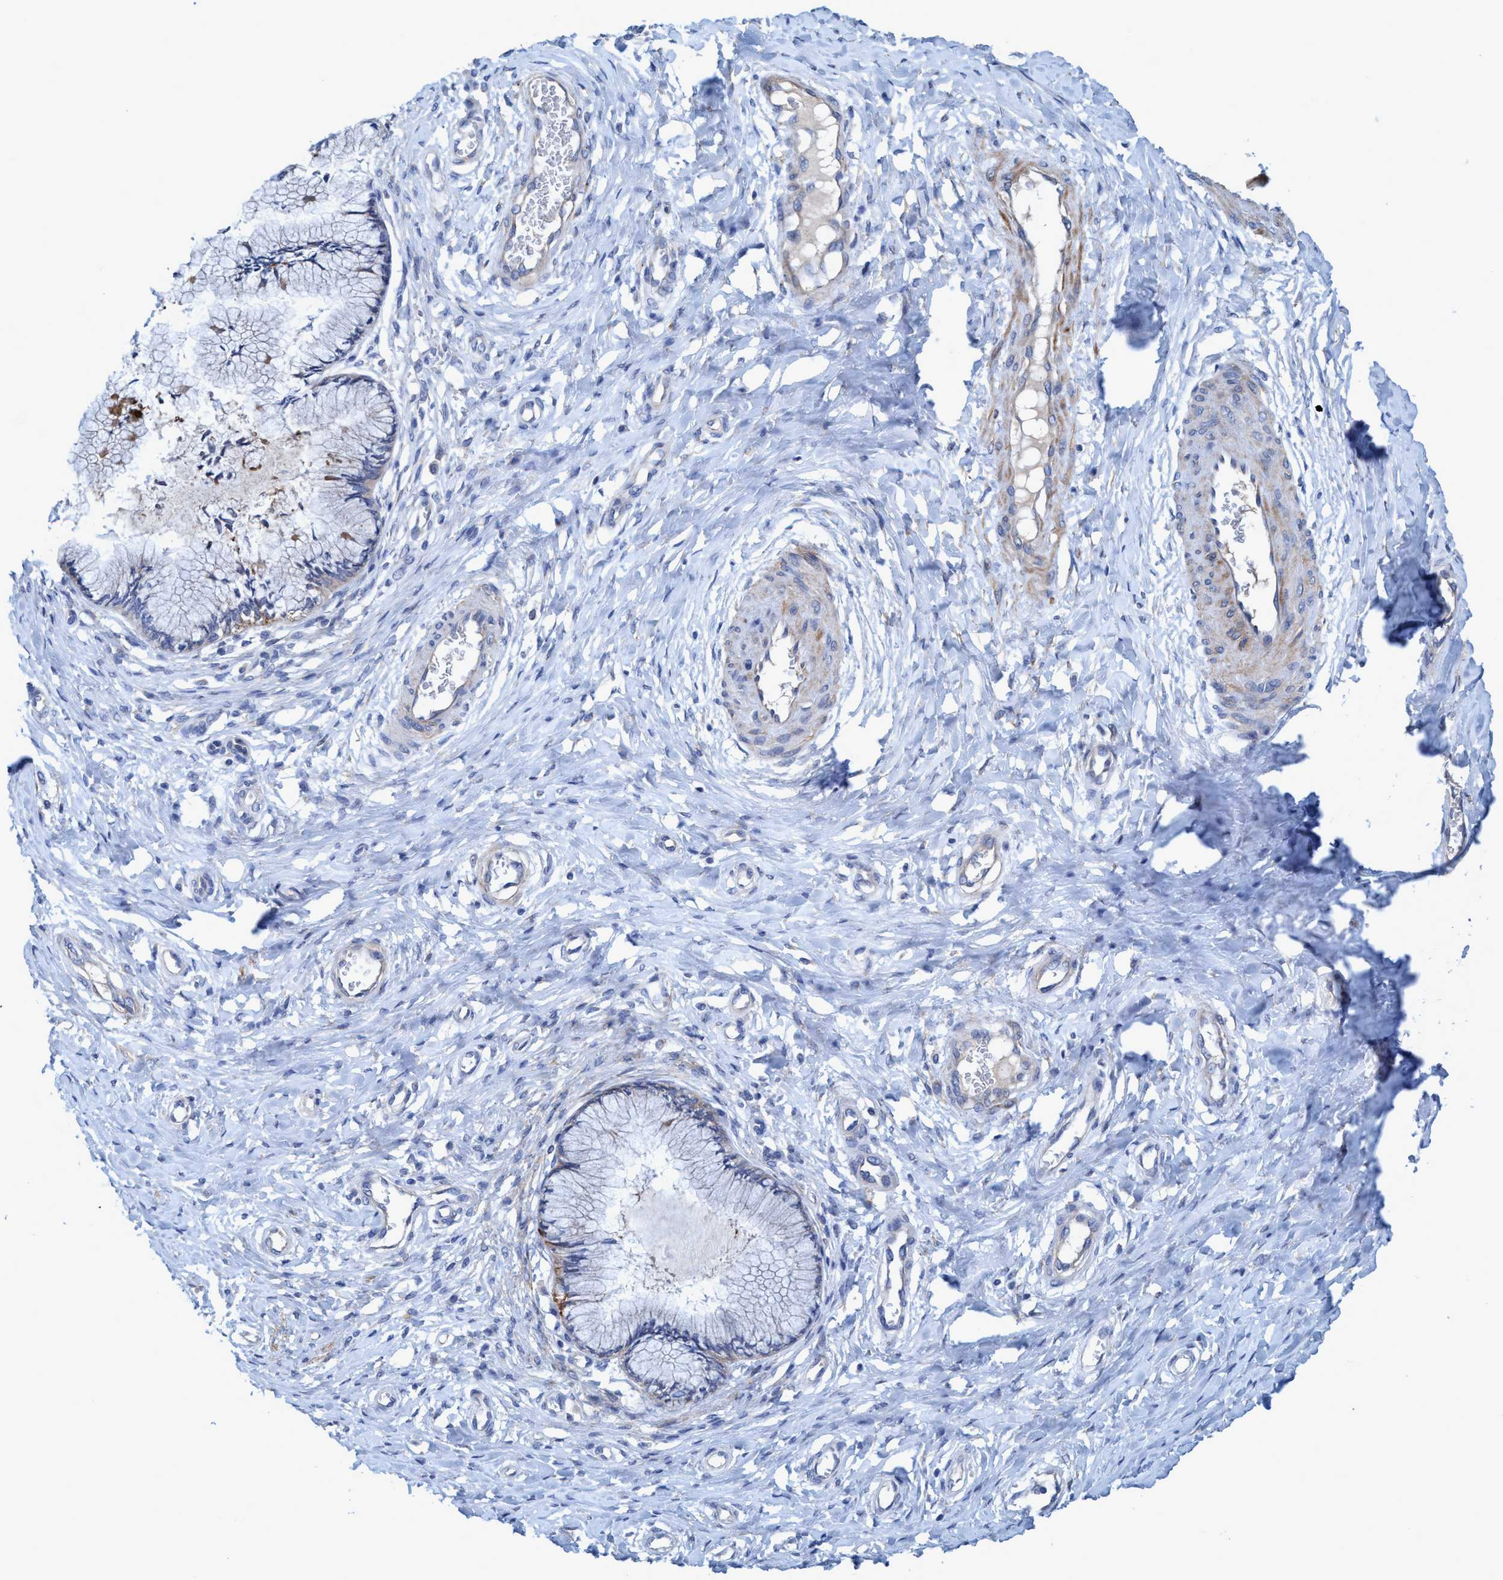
{"staining": {"intensity": "weak", "quantity": "<25%", "location": "cytoplasmic/membranous"}, "tissue": "cervix", "cell_type": "Glandular cells", "image_type": "normal", "snomed": [{"axis": "morphology", "description": "Normal tissue, NOS"}, {"axis": "topography", "description": "Cervix"}], "caption": "Protein analysis of benign cervix reveals no significant expression in glandular cells.", "gene": "GULP1", "patient": {"sex": "female", "age": 55}}